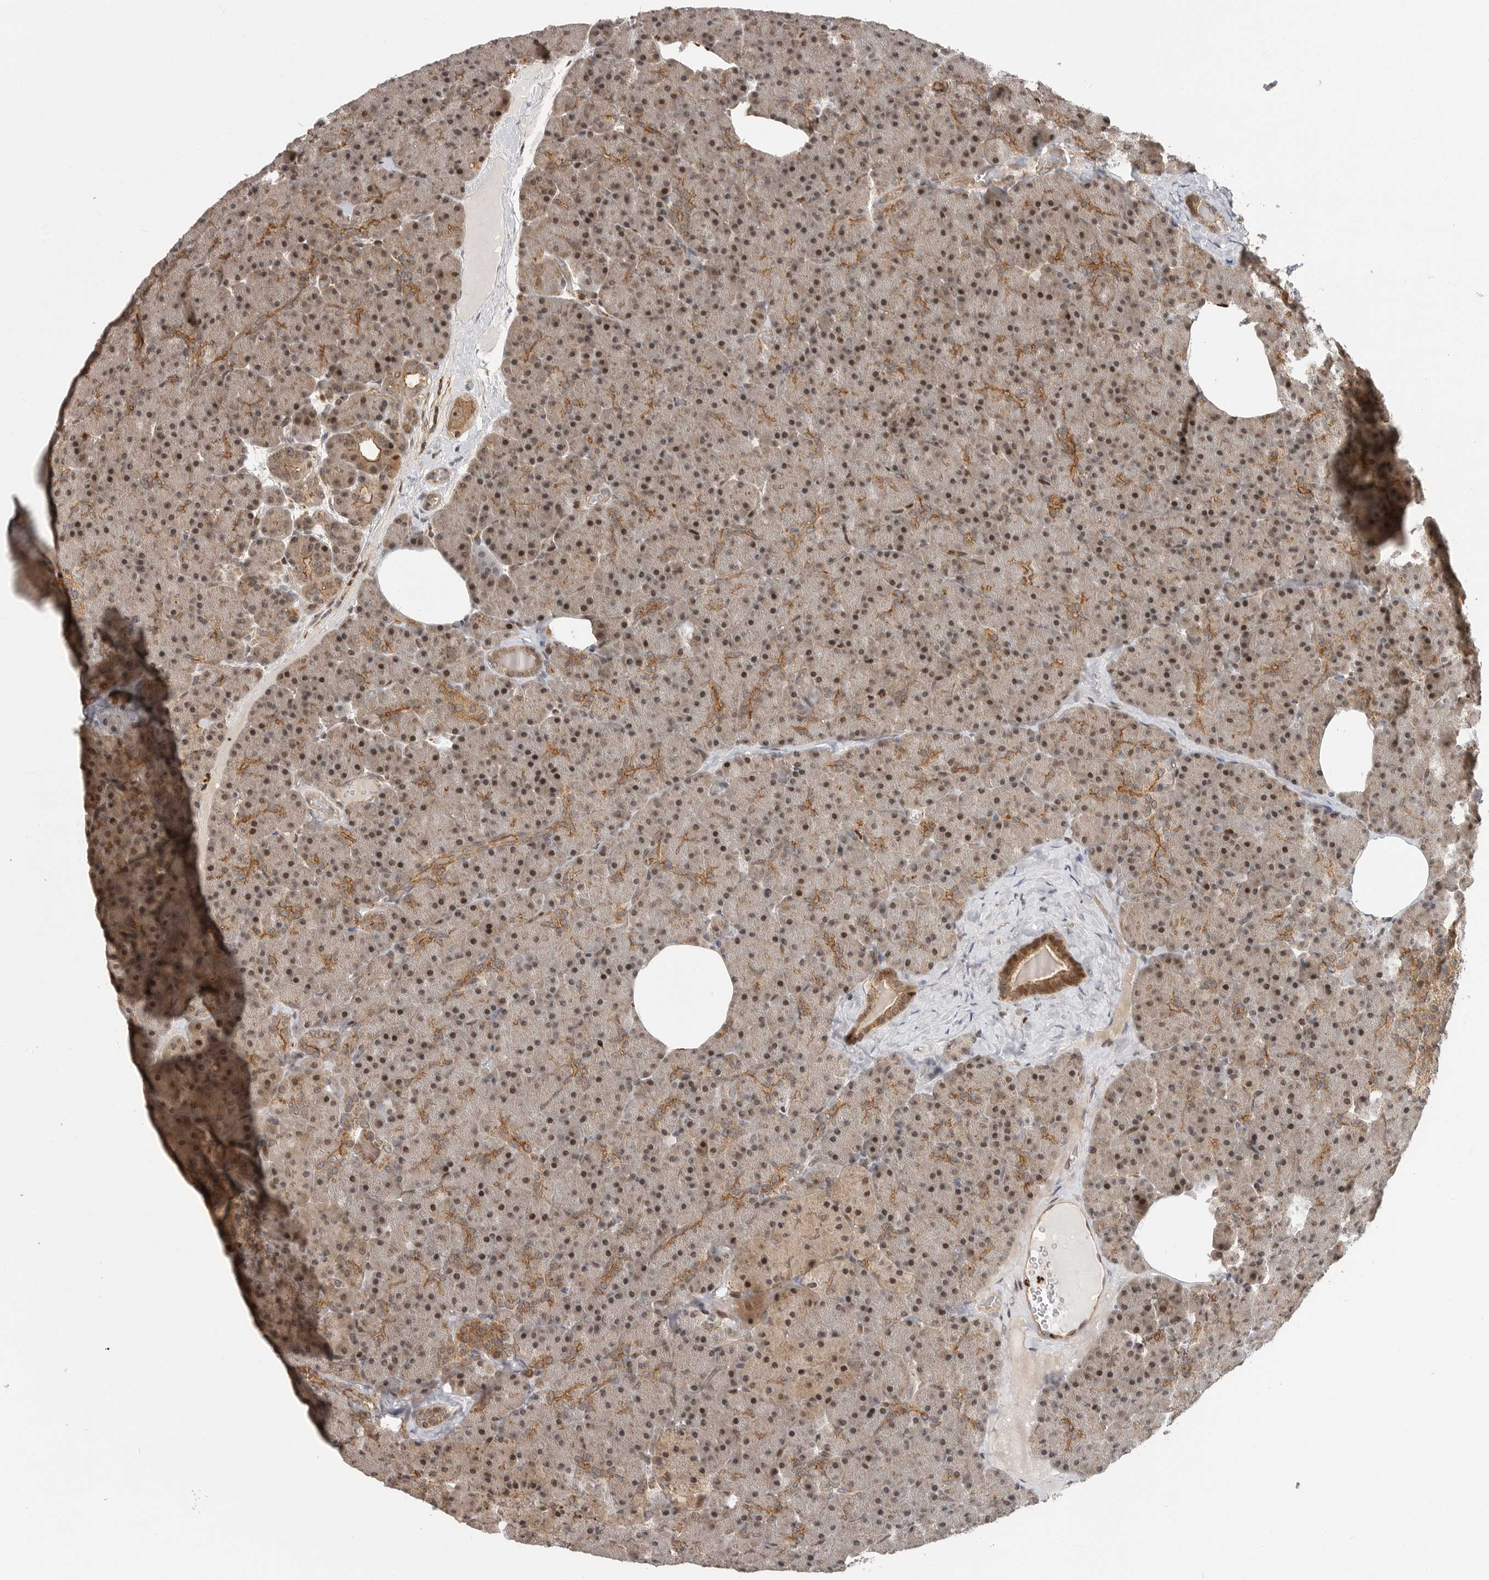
{"staining": {"intensity": "moderate", "quantity": ">75%", "location": "cytoplasmic/membranous,nuclear"}, "tissue": "pancreas", "cell_type": "Exocrine glandular cells", "image_type": "normal", "snomed": [{"axis": "morphology", "description": "Normal tissue, NOS"}, {"axis": "morphology", "description": "Carcinoid, malignant, NOS"}, {"axis": "topography", "description": "Pancreas"}], "caption": "Immunohistochemistry (IHC) image of benign human pancreas stained for a protein (brown), which reveals medium levels of moderate cytoplasmic/membranous,nuclear expression in about >75% of exocrine glandular cells.", "gene": "STRAP", "patient": {"sex": "female", "age": 35}}